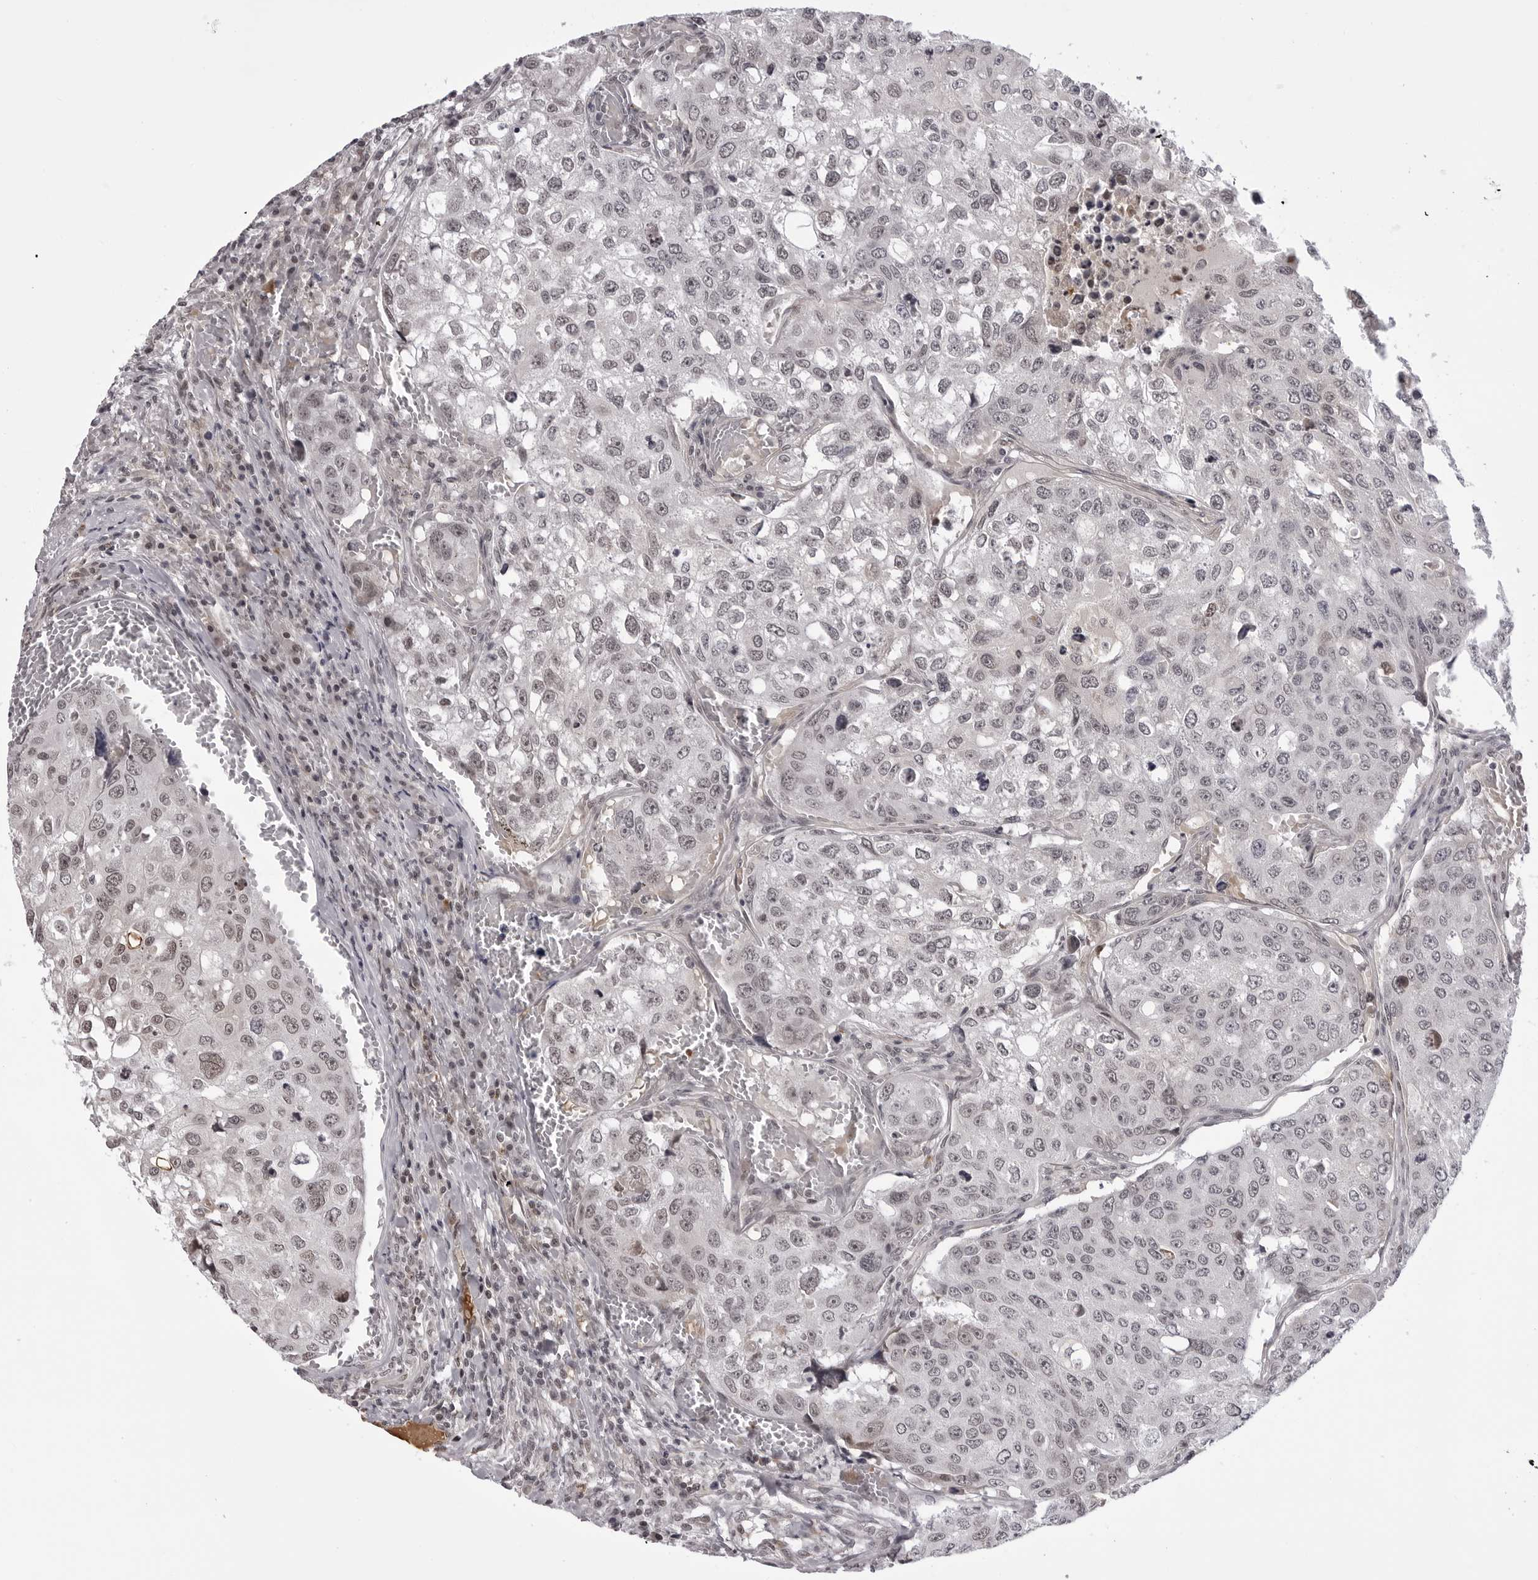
{"staining": {"intensity": "weak", "quantity": "25%-75%", "location": "nuclear"}, "tissue": "urothelial cancer", "cell_type": "Tumor cells", "image_type": "cancer", "snomed": [{"axis": "morphology", "description": "Urothelial carcinoma, High grade"}, {"axis": "topography", "description": "Lymph node"}, {"axis": "topography", "description": "Urinary bladder"}], "caption": "A histopathology image of urothelial carcinoma (high-grade) stained for a protein demonstrates weak nuclear brown staining in tumor cells.", "gene": "PHF3", "patient": {"sex": "male", "age": 51}}